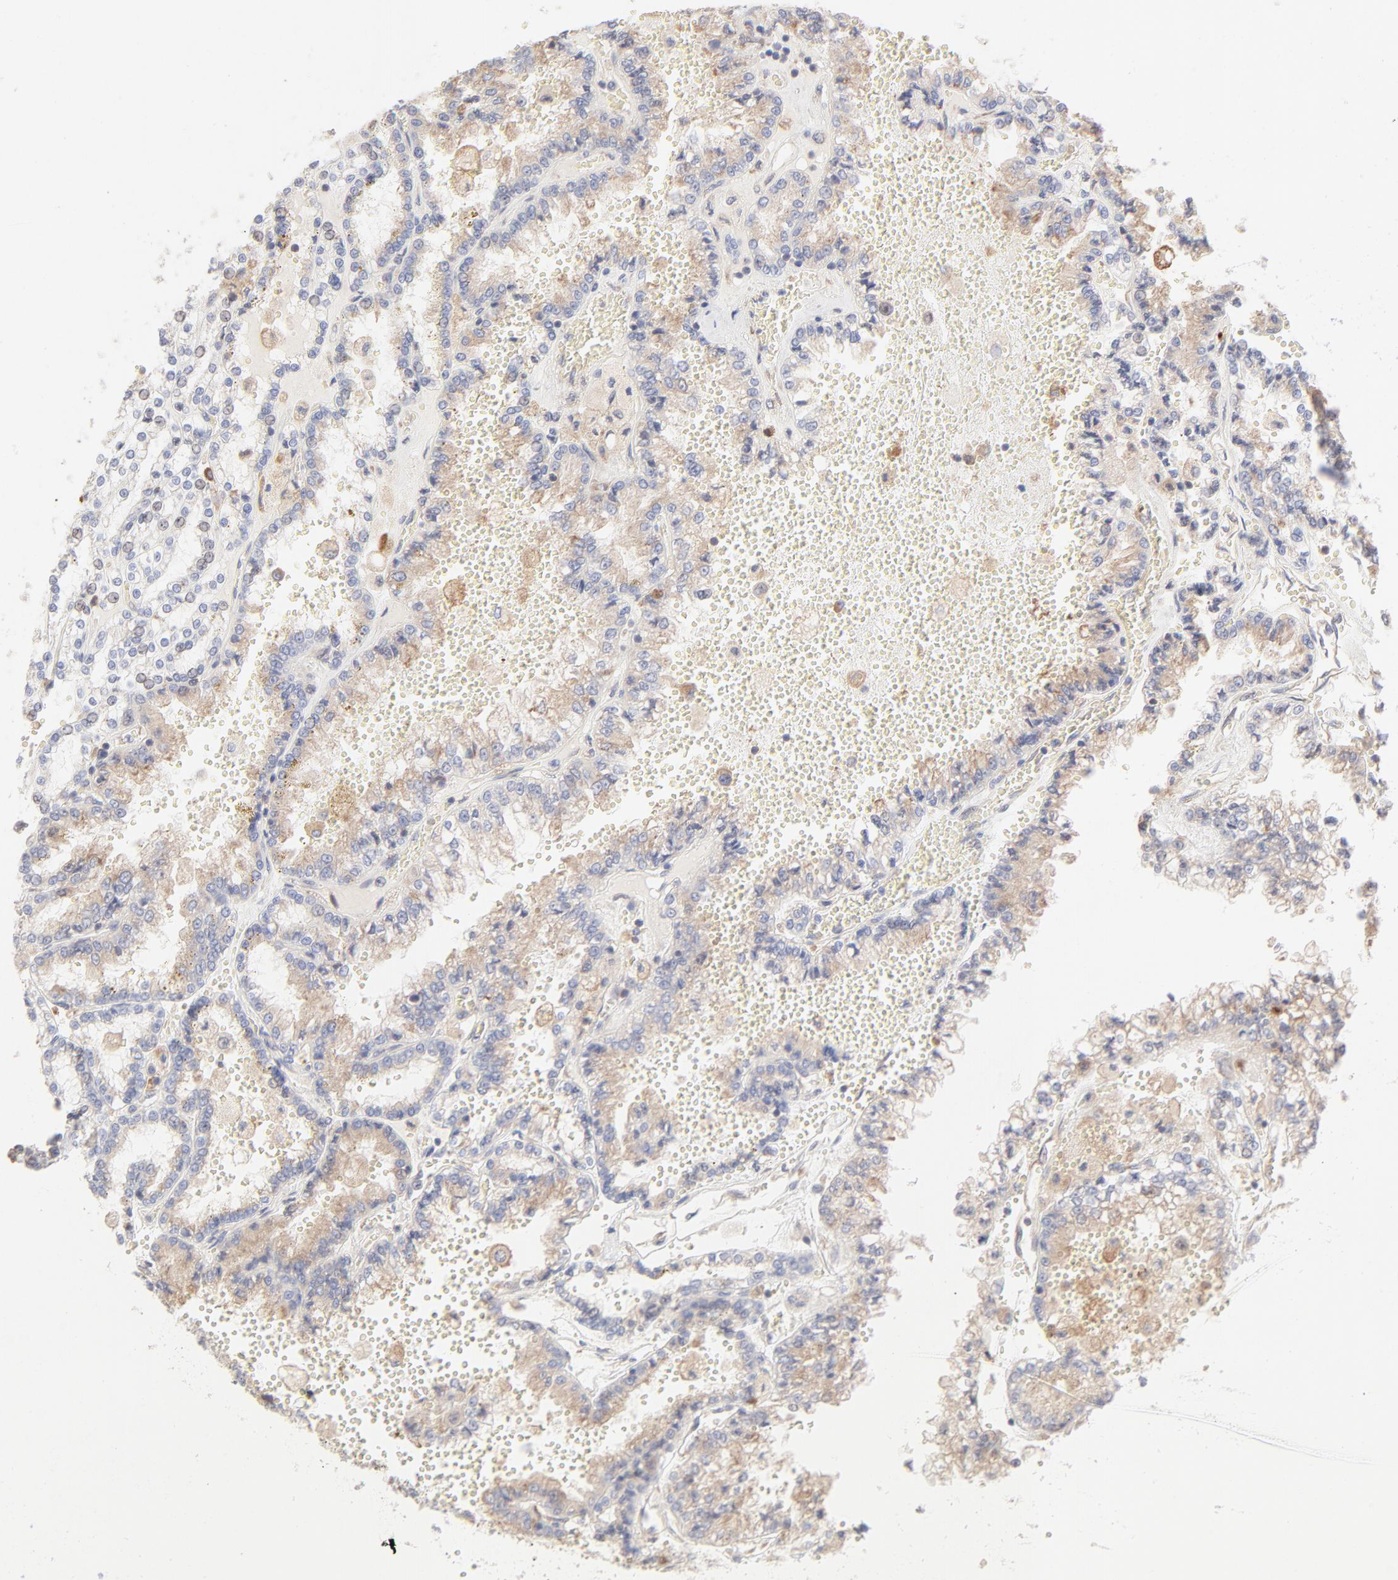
{"staining": {"intensity": "weak", "quantity": "25%-75%", "location": "cytoplasmic/membranous"}, "tissue": "renal cancer", "cell_type": "Tumor cells", "image_type": "cancer", "snomed": [{"axis": "morphology", "description": "Adenocarcinoma, NOS"}, {"axis": "topography", "description": "Kidney"}], "caption": "Protein staining by immunohistochemistry (IHC) exhibits weak cytoplasmic/membranous staining in about 25%-75% of tumor cells in adenocarcinoma (renal).", "gene": "RPS21", "patient": {"sex": "female", "age": 56}}